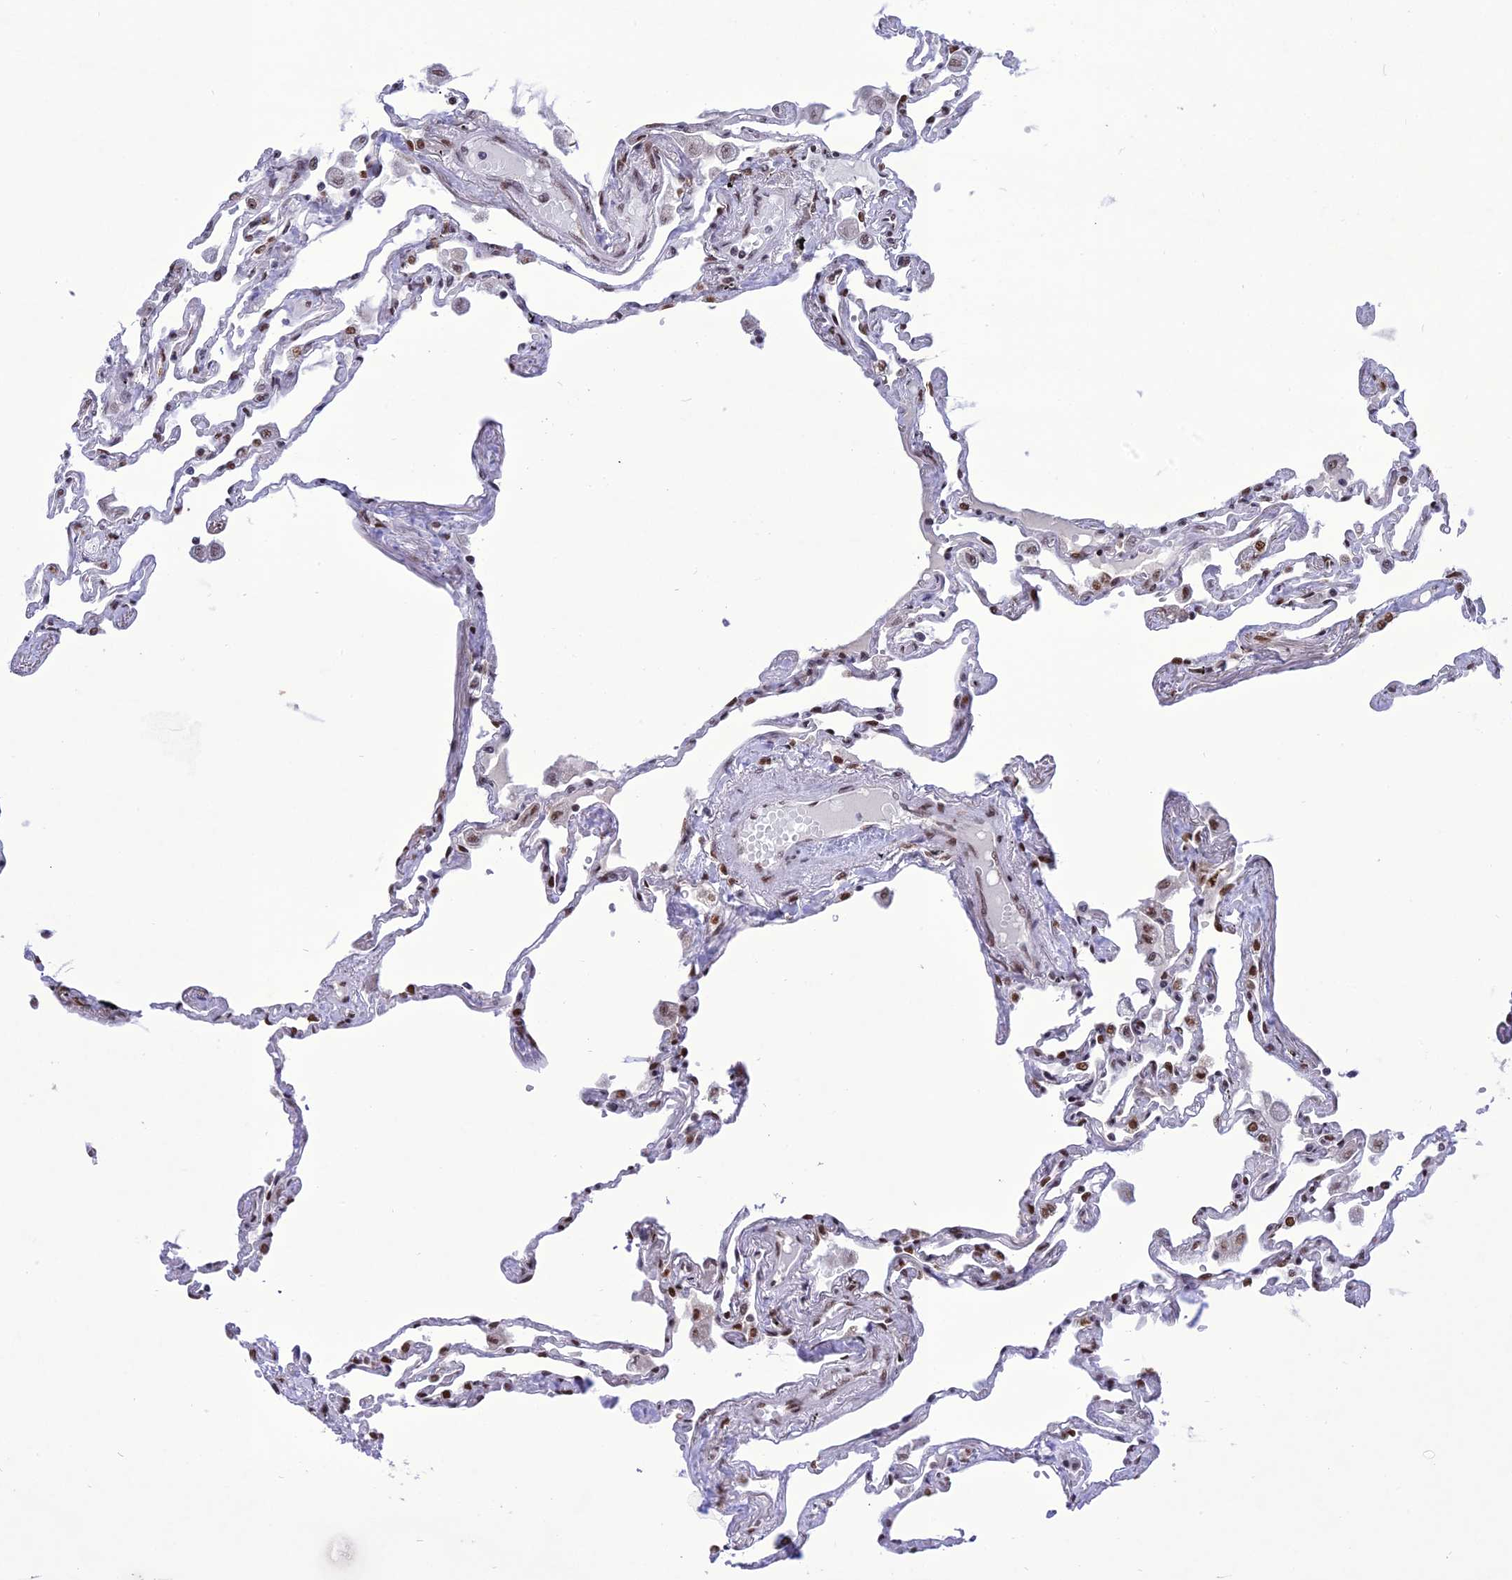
{"staining": {"intensity": "strong", "quantity": "25%-75%", "location": "nuclear"}, "tissue": "lung", "cell_type": "Alveolar cells", "image_type": "normal", "snomed": [{"axis": "morphology", "description": "Normal tissue, NOS"}, {"axis": "topography", "description": "Lung"}], "caption": "Alveolar cells exhibit high levels of strong nuclear staining in approximately 25%-75% of cells in normal lung. (IHC, brightfield microscopy, high magnification).", "gene": "DDX1", "patient": {"sex": "female", "age": 67}}